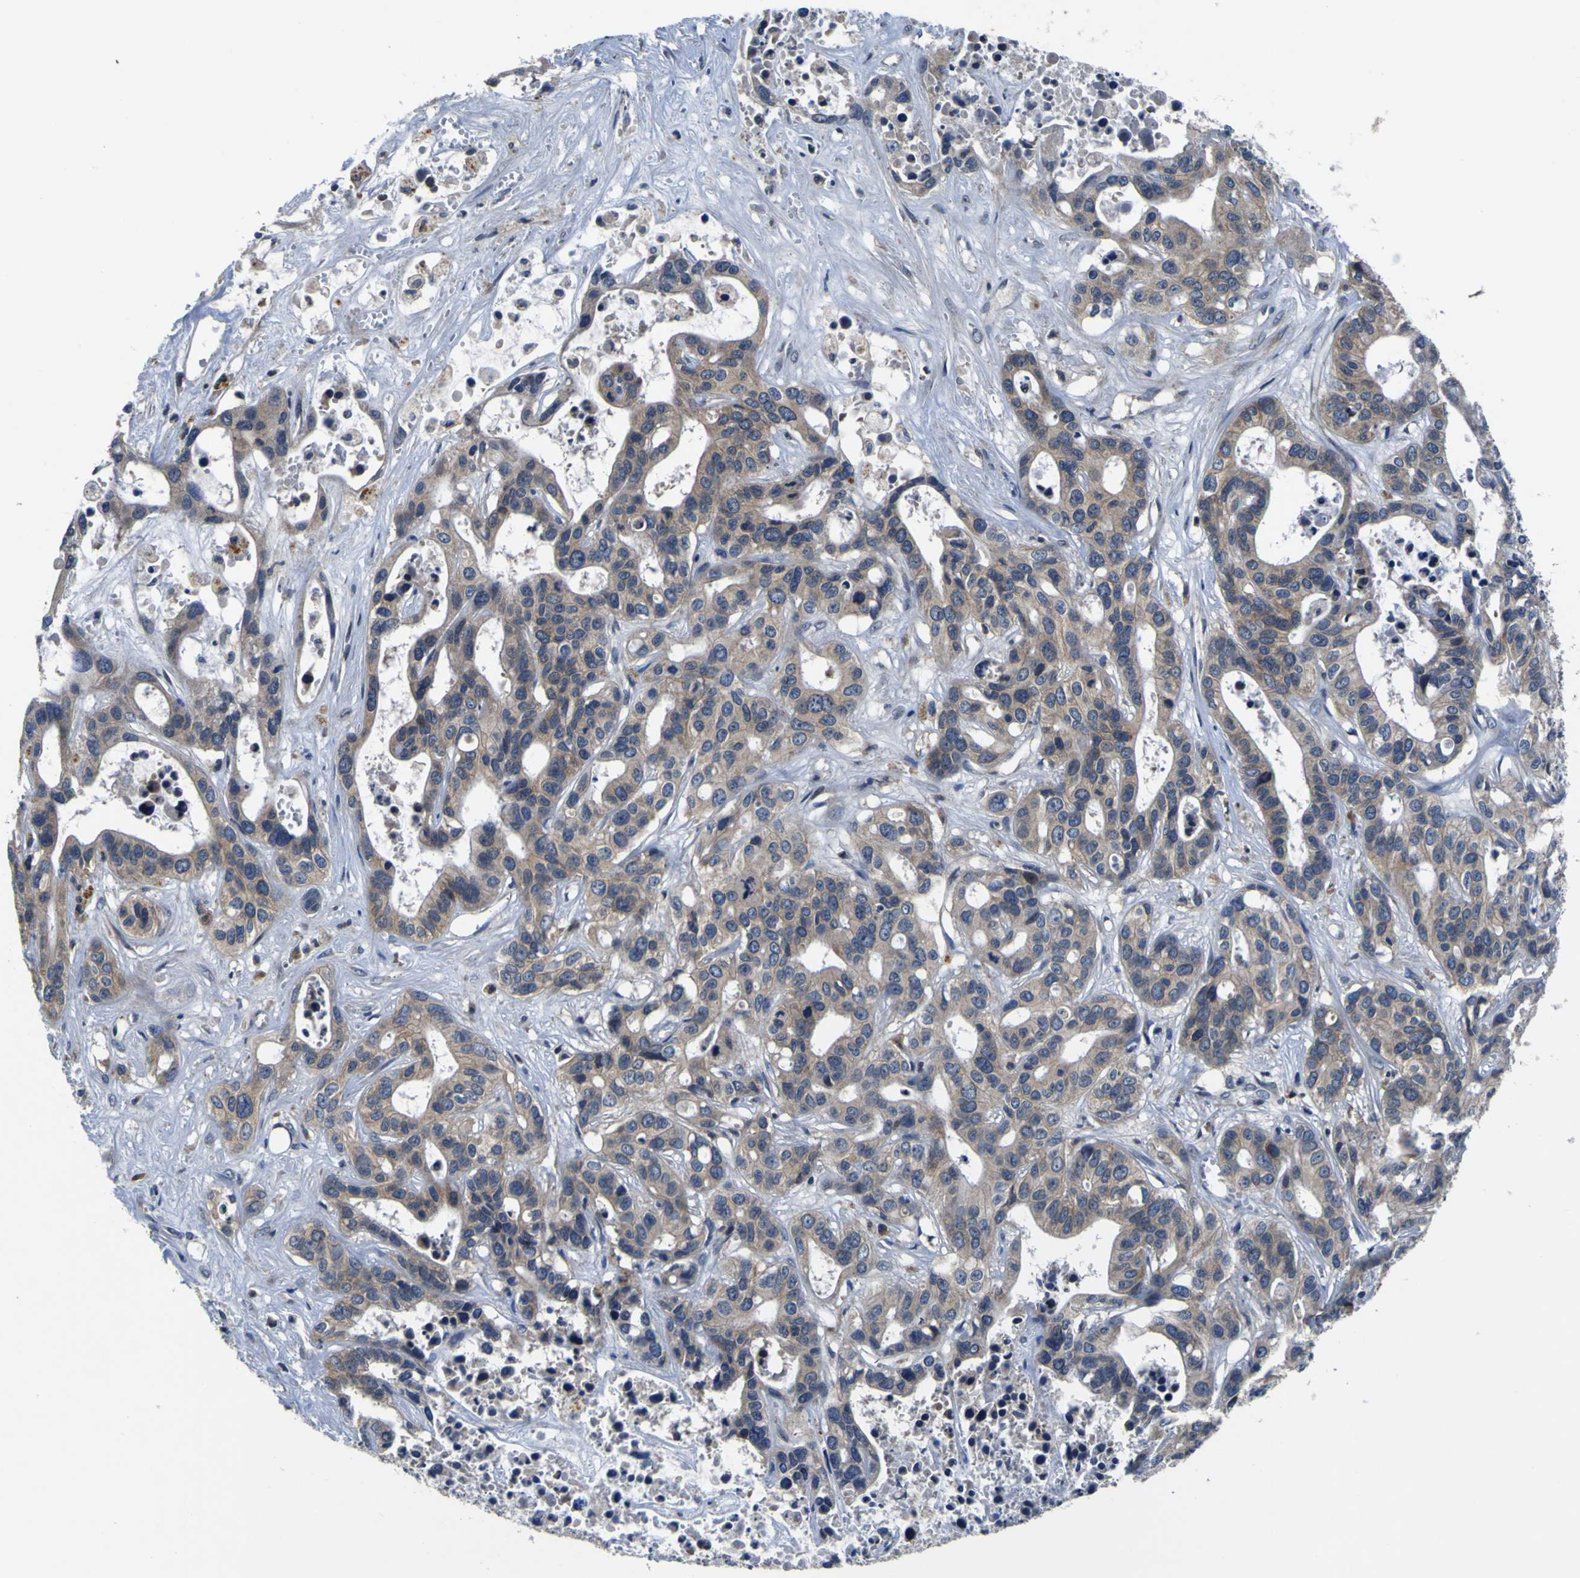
{"staining": {"intensity": "weak", "quantity": ">75%", "location": "cytoplasmic/membranous"}, "tissue": "liver cancer", "cell_type": "Tumor cells", "image_type": "cancer", "snomed": [{"axis": "morphology", "description": "Cholangiocarcinoma"}, {"axis": "topography", "description": "Liver"}], "caption": "A brown stain labels weak cytoplasmic/membranous positivity of a protein in human cholangiocarcinoma (liver) tumor cells. The staining is performed using DAB (3,3'-diaminobenzidine) brown chromogen to label protein expression. The nuclei are counter-stained blue using hematoxylin.", "gene": "EPHB4", "patient": {"sex": "female", "age": 65}}